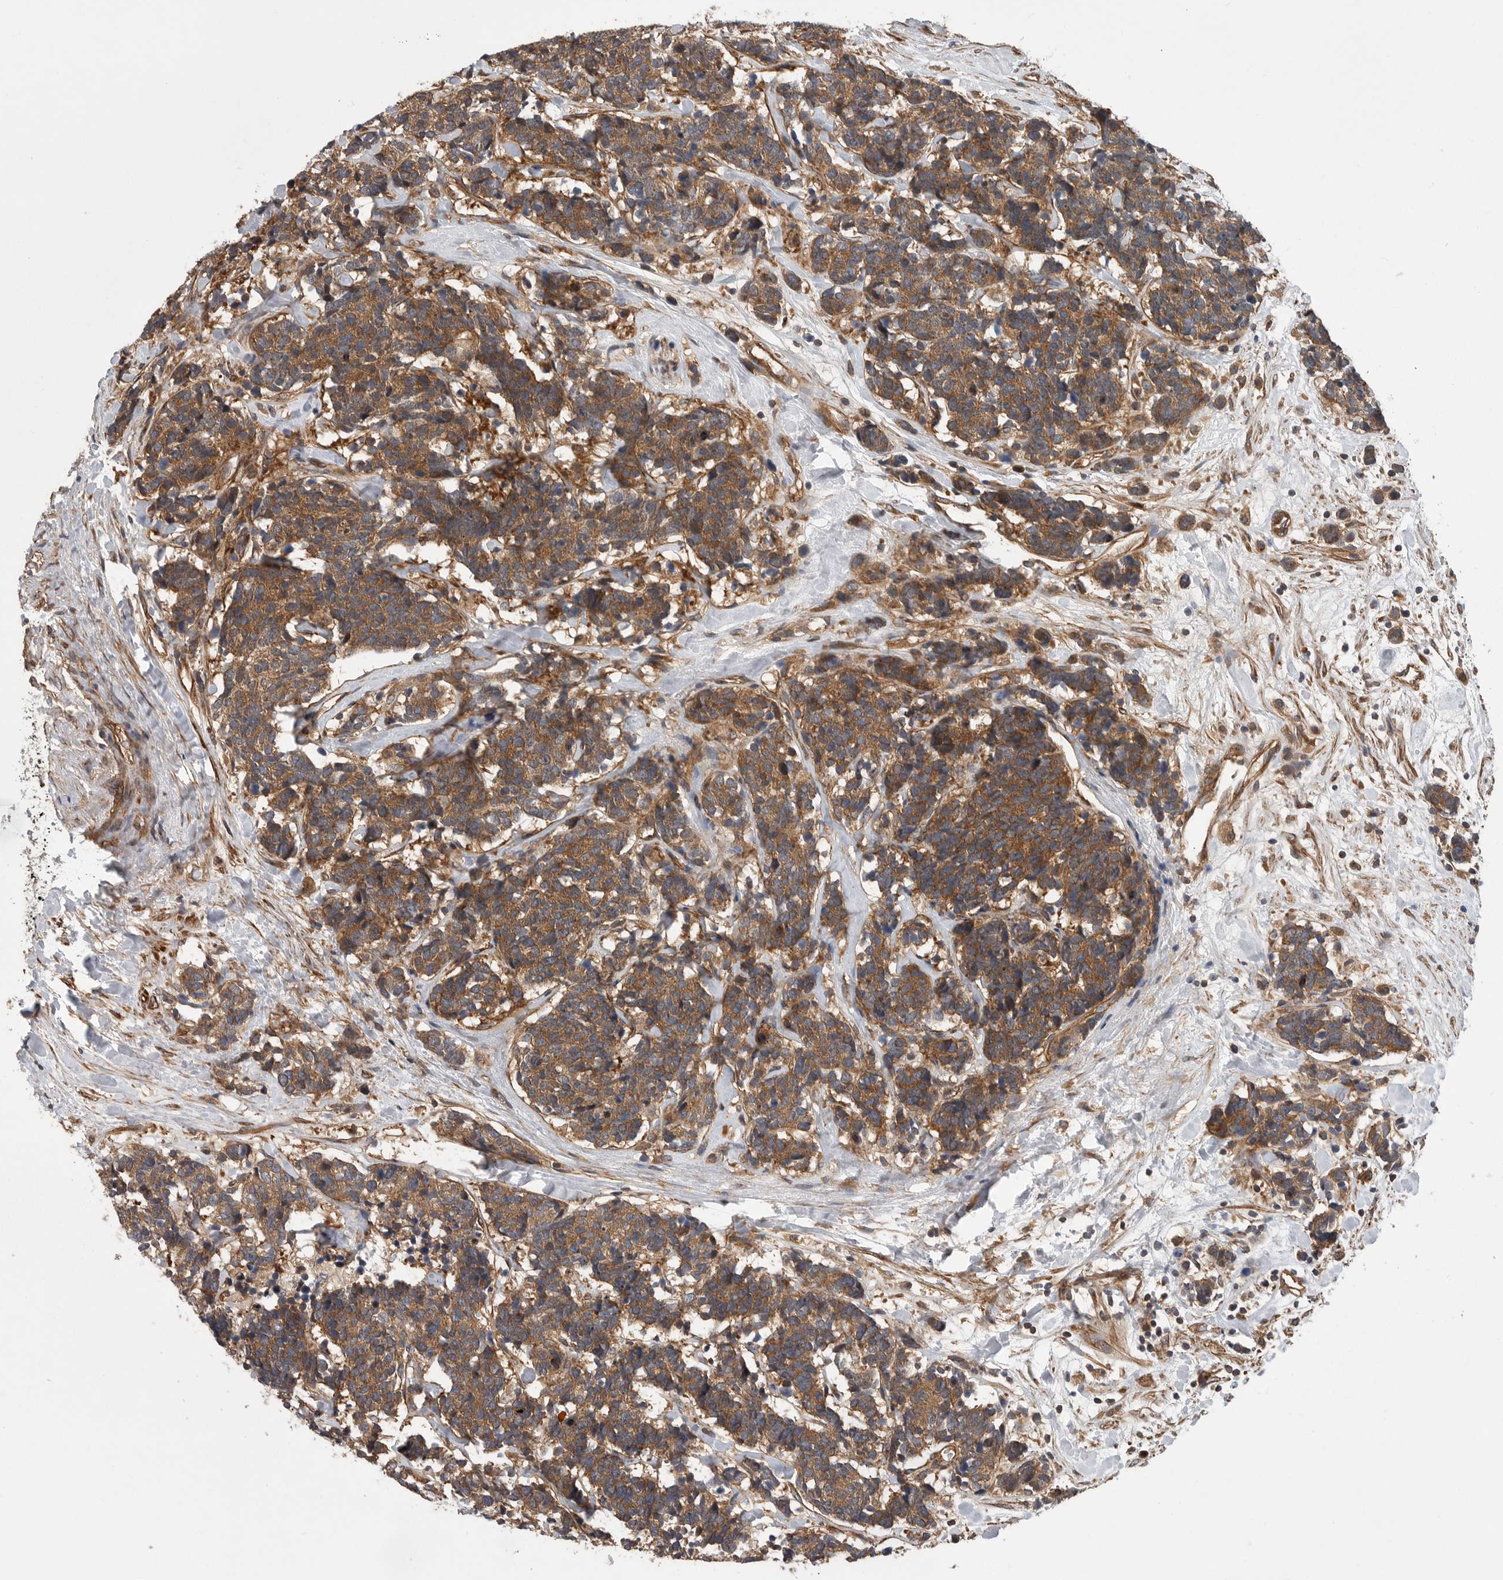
{"staining": {"intensity": "strong", "quantity": "25%-75%", "location": "cytoplasmic/membranous"}, "tissue": "carcinoid", "cell_type": "Tumor cells", "image_type": "cancer", "snomed": [{"axis": "morphology", "description": "Carcinoma, NOS"}, {"axis": "morphology", "description": "Carcinoid, malignant, NOS"}, {"axis": "topography", "description": "Urinary bladder"}], "caption": "This photomicrograph displays carcinoid (malignant) stained with immunohistochemistry (IHC) to label a protein in brown. The cytoplasmic/membranous of tumor cells show strong positivity for the protein. Nuclei are counter-stained blue.", "gene": "OXR1", "patient": {"sex": "male", "age": 57}}